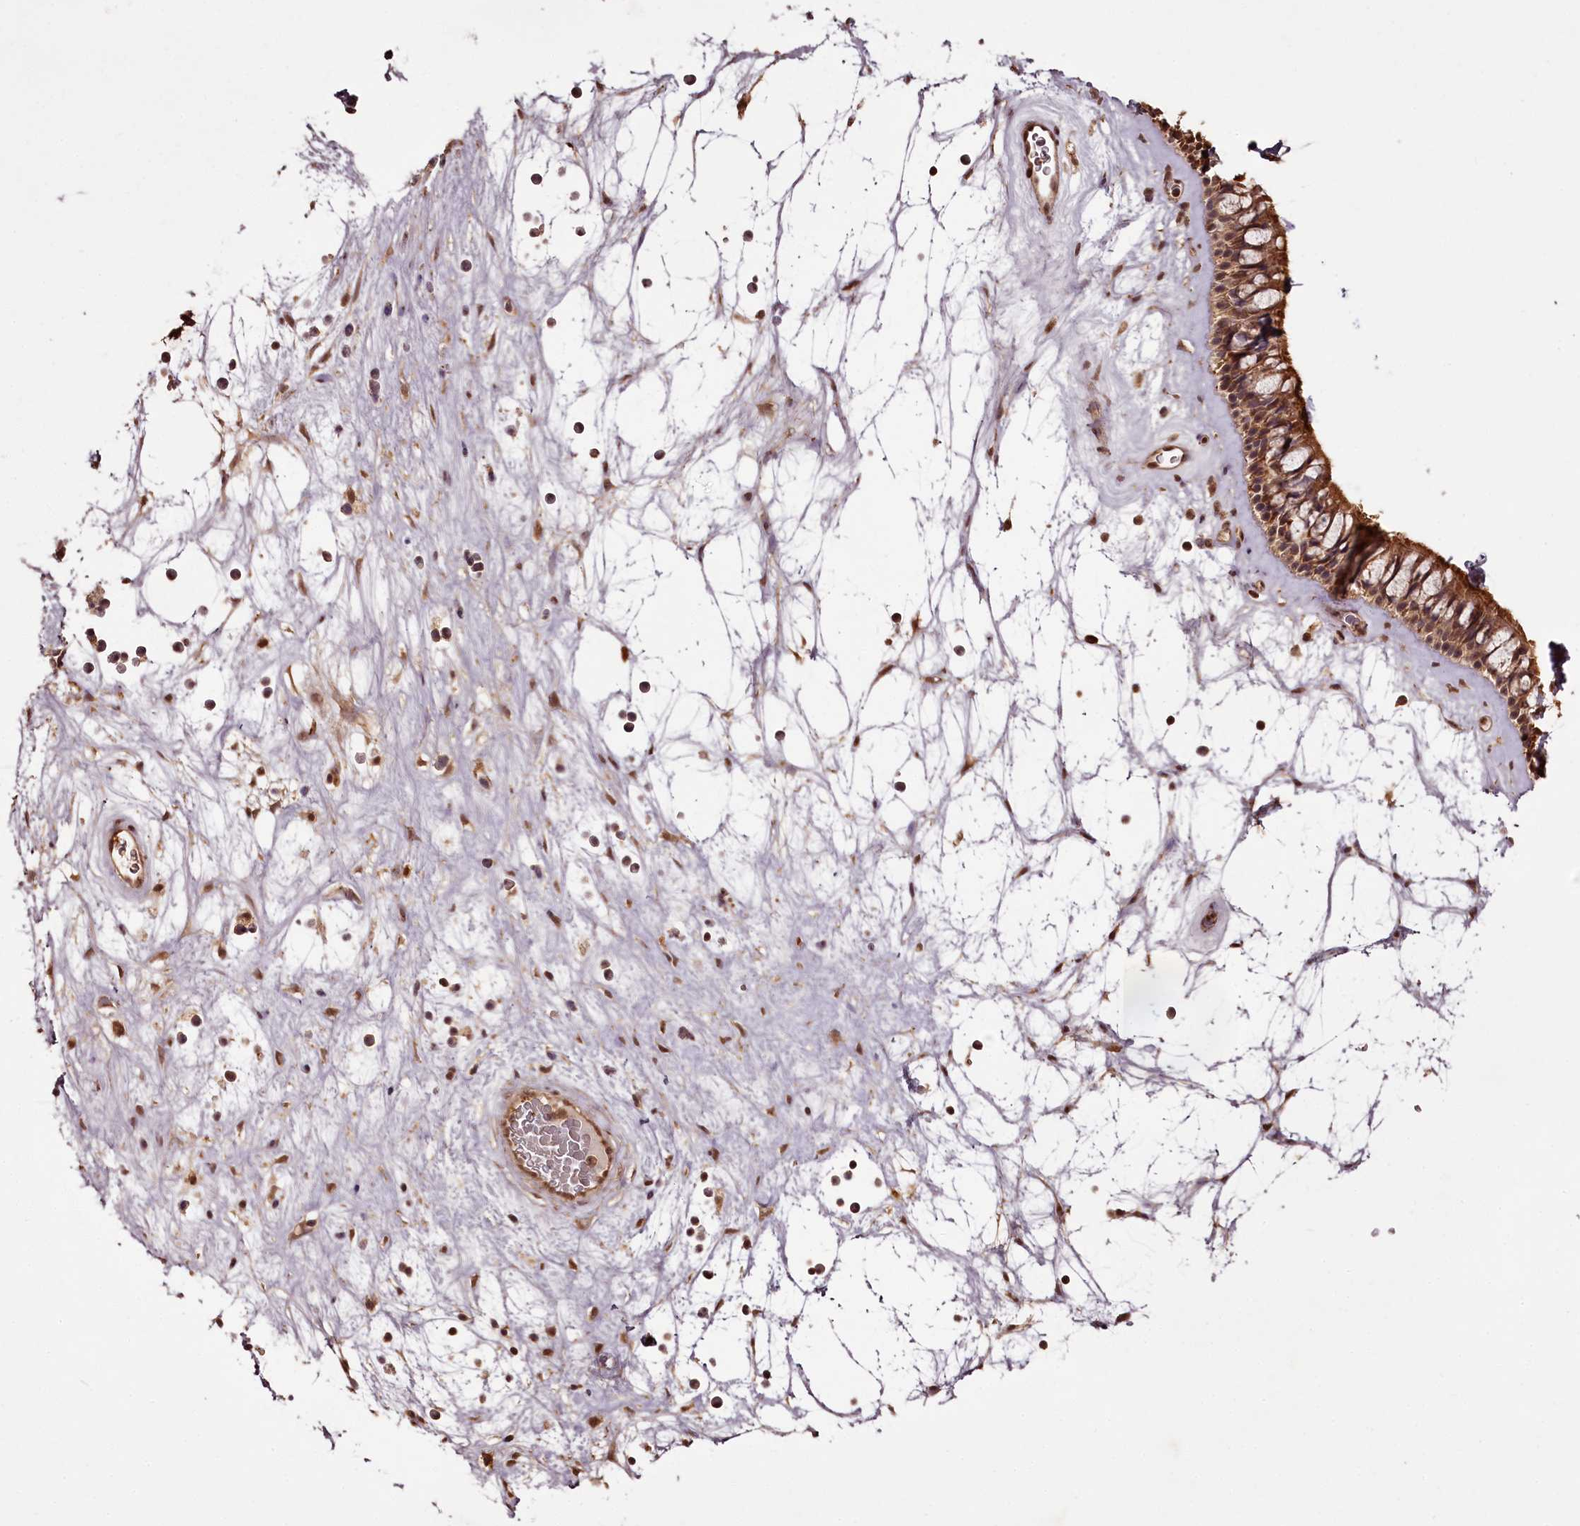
{"staining": {"intensity": "moderate", "quantity": ">75%", "location": "cytoplasmic/membranous,nuclear"}, "tissue": "nasopharynx", "cell_type": "Respiratory epithelial cells", "image_type": "normal", "snomed": [{"axis": "morphology", "description": "Normal tissue, NOS"}, {"axis": "topography", "description": "Nasopharynx"}], "caption": "A brown stain highlights moderate cytoplasmic/membranous,nuclear expression of a protein in respiratory epithelial cells of benign human nasopharynx.", "gene": "NPRL2", "patient": {"sex": "male", "age": 64}}